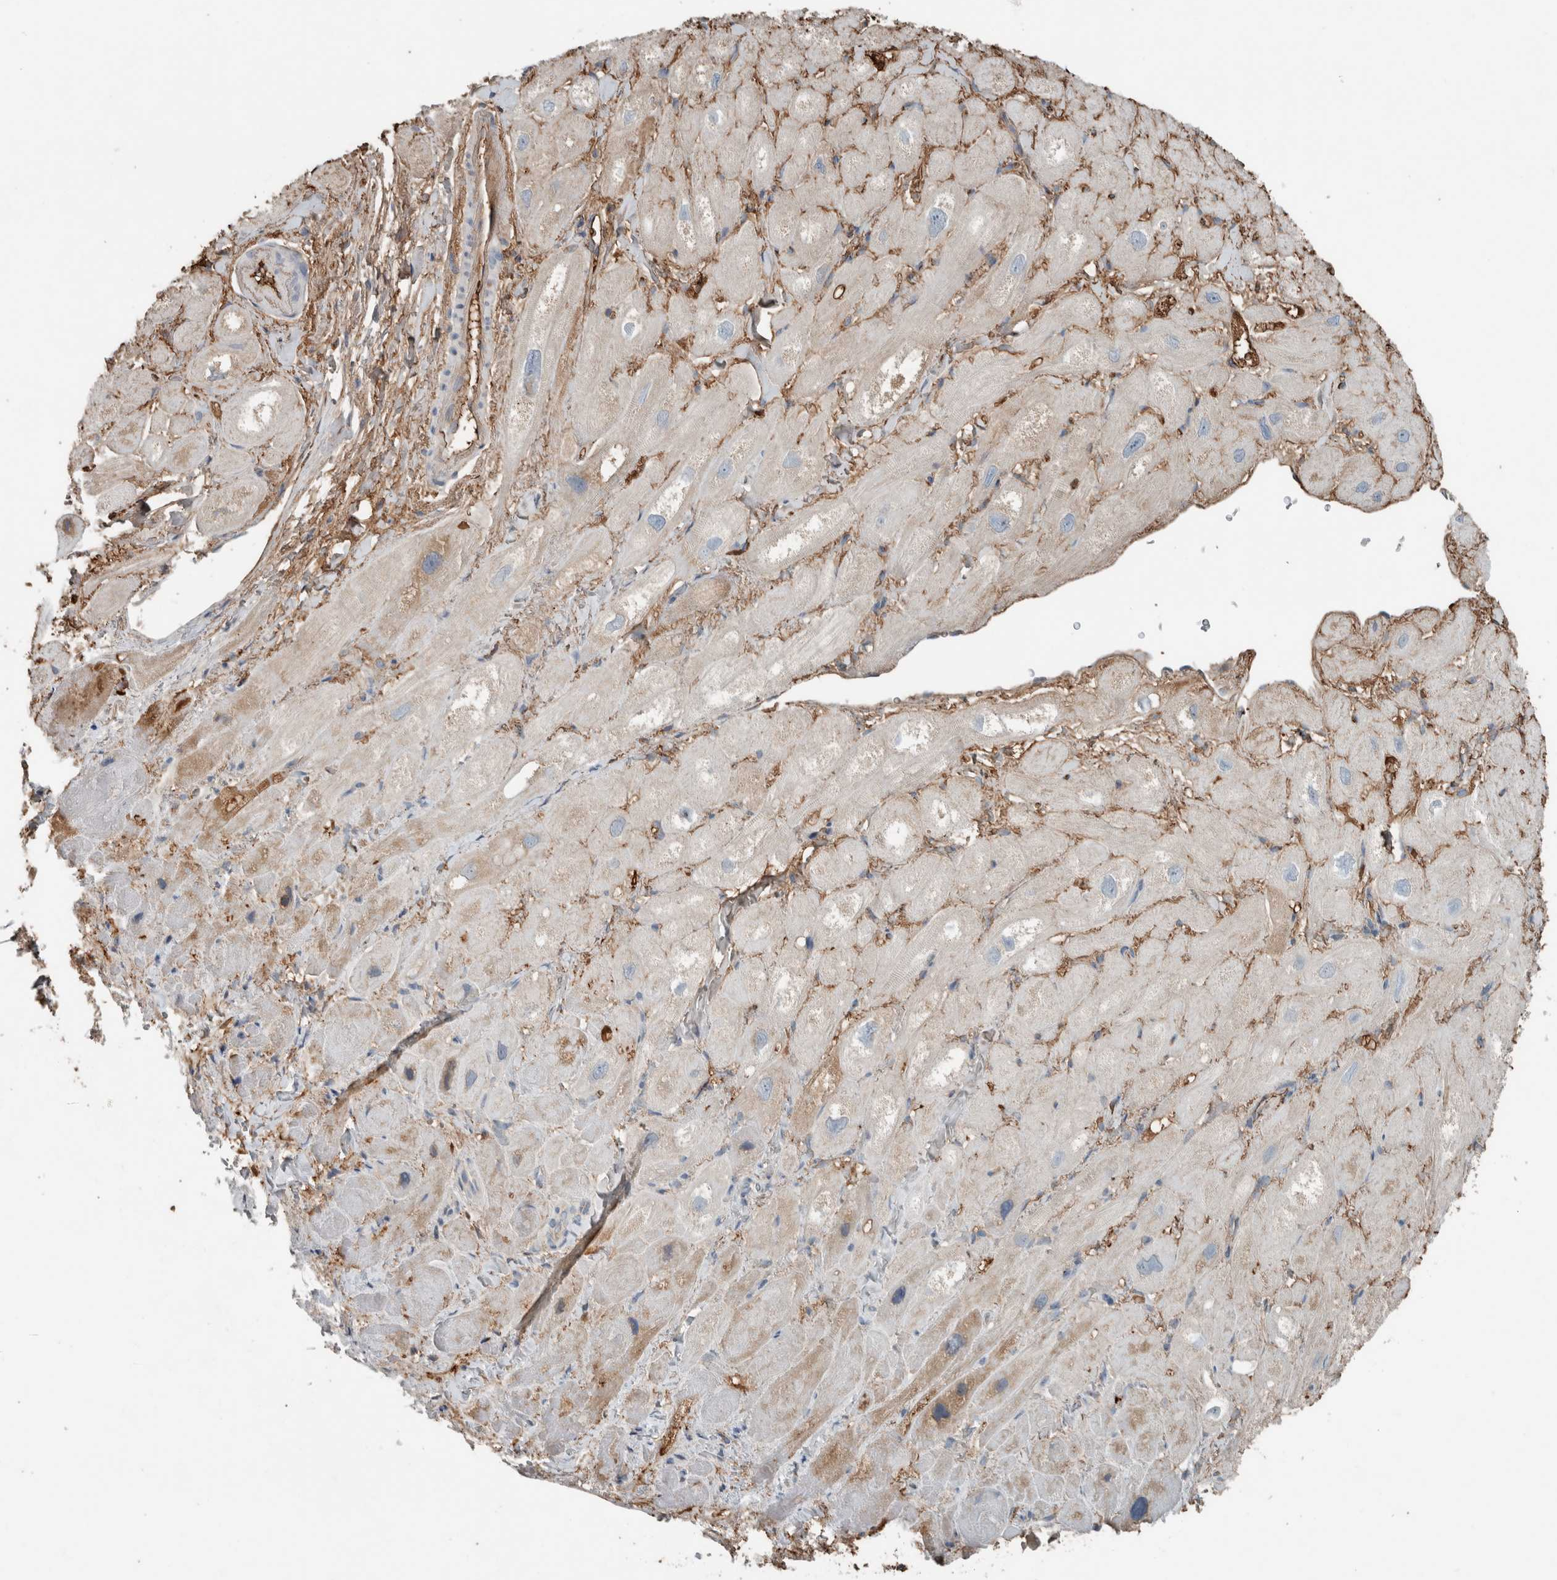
{"staining": {"intensity": "weak", "quantity": "25%-75%", "location": "cytoplasmic/membranous"}, "tissue": "heart muscle", "cell_type": "Cardiomyocytes", "image_type": "normal", "snomed": [{"axis": "morphology", "description": "Normal tissue, NOS"}, {"axis": "topography", "description": "Heart"}], "caption": "Immunohistochemical staining of normal heart muscle demonstrates low levels of weak cytoplasmic/membranous positivity in about 25%-75% of cardiomyocytes.", "gene": "USP34", "patient": {"sex": "male", "age": 49}}